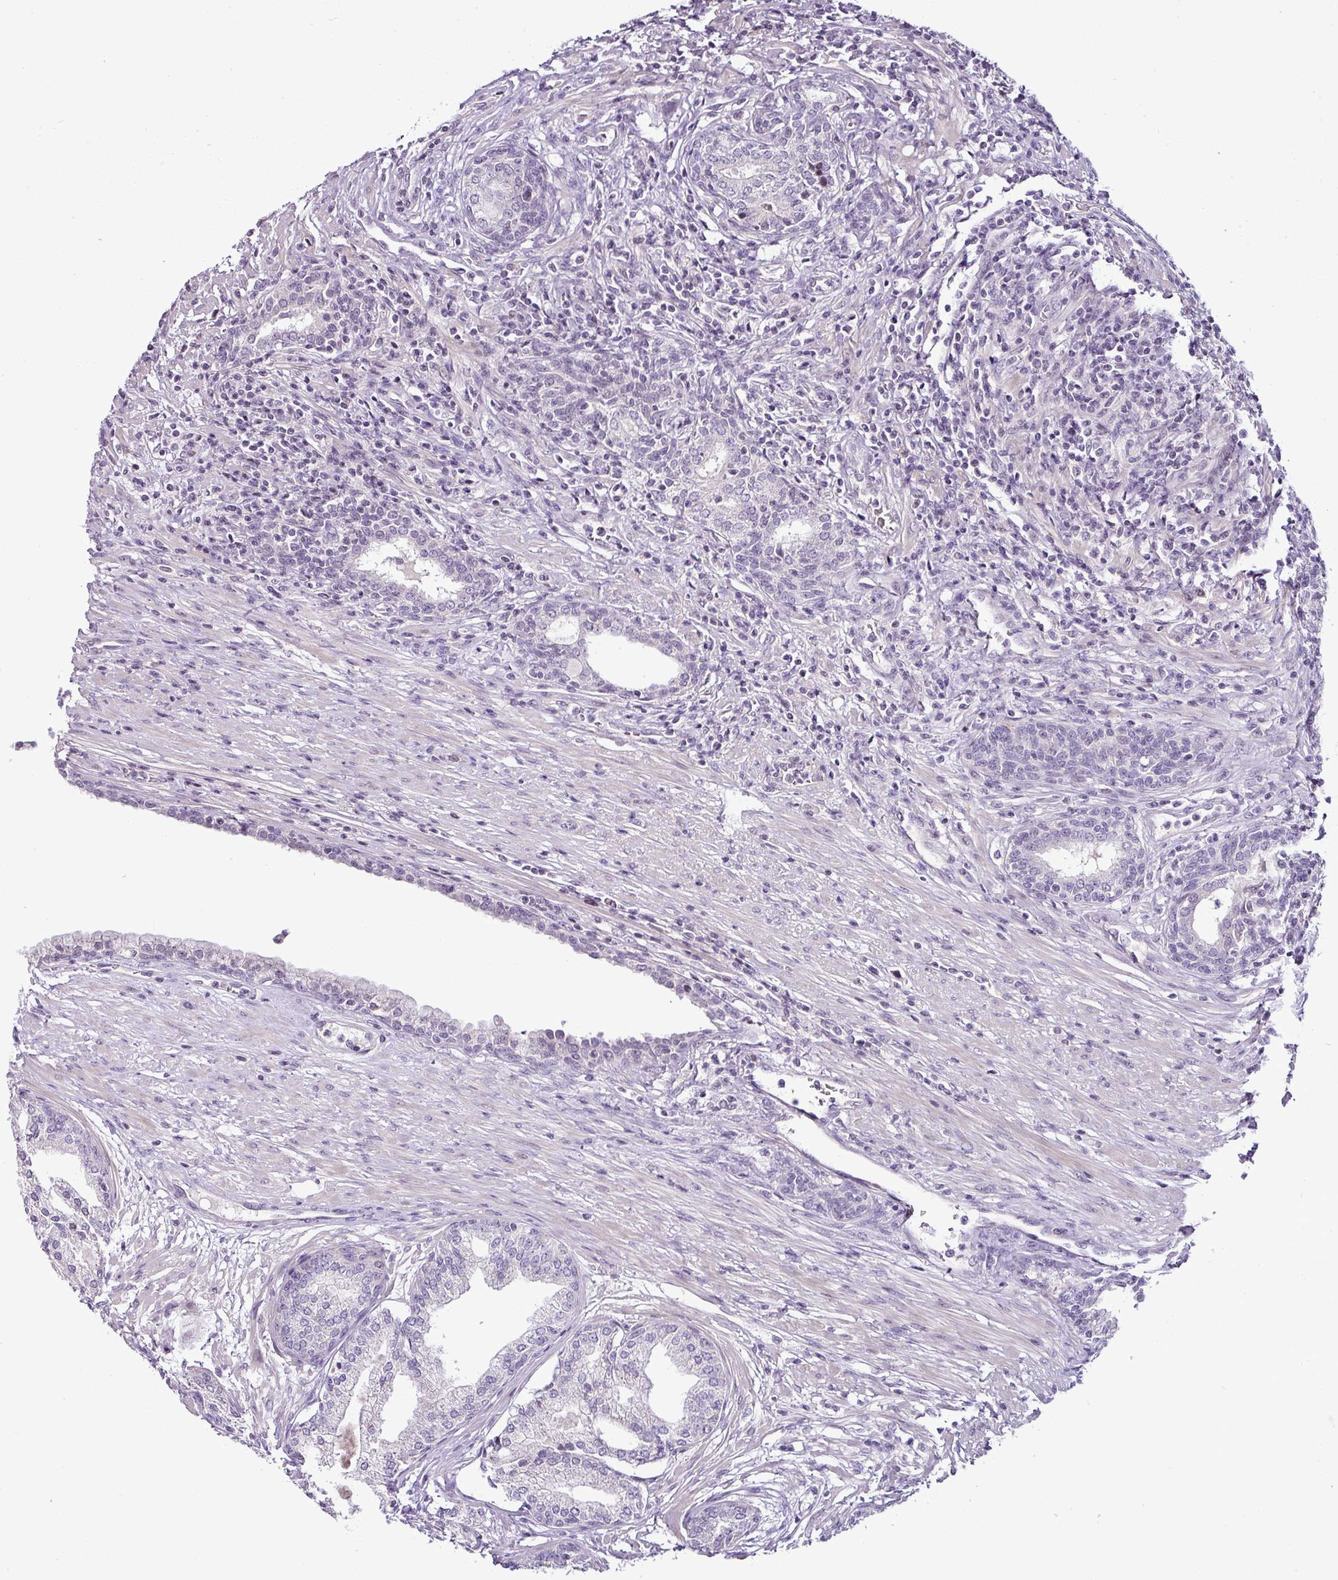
{"staining": {"intensity": "negative", "quantity": "none", "location": "none"}, "tissue": "prostate cancer", "cell_type": "Tumor cells", "image_type": "cancer", "snomed": [{"axis": "morphology", "description": "Adenocarcinoma, High grade"}, {"axis": "topography", "description": "Prostate"}], "caption": "This image is of prostate cancer (high-grade adenocarcinoma) stained with IHC to label a protein in brown with the nuclei are counter-stained blue. There is no staining in tumor cells.", "gene": "TEX30", "patient": {"sex": "male", "age": 67}}